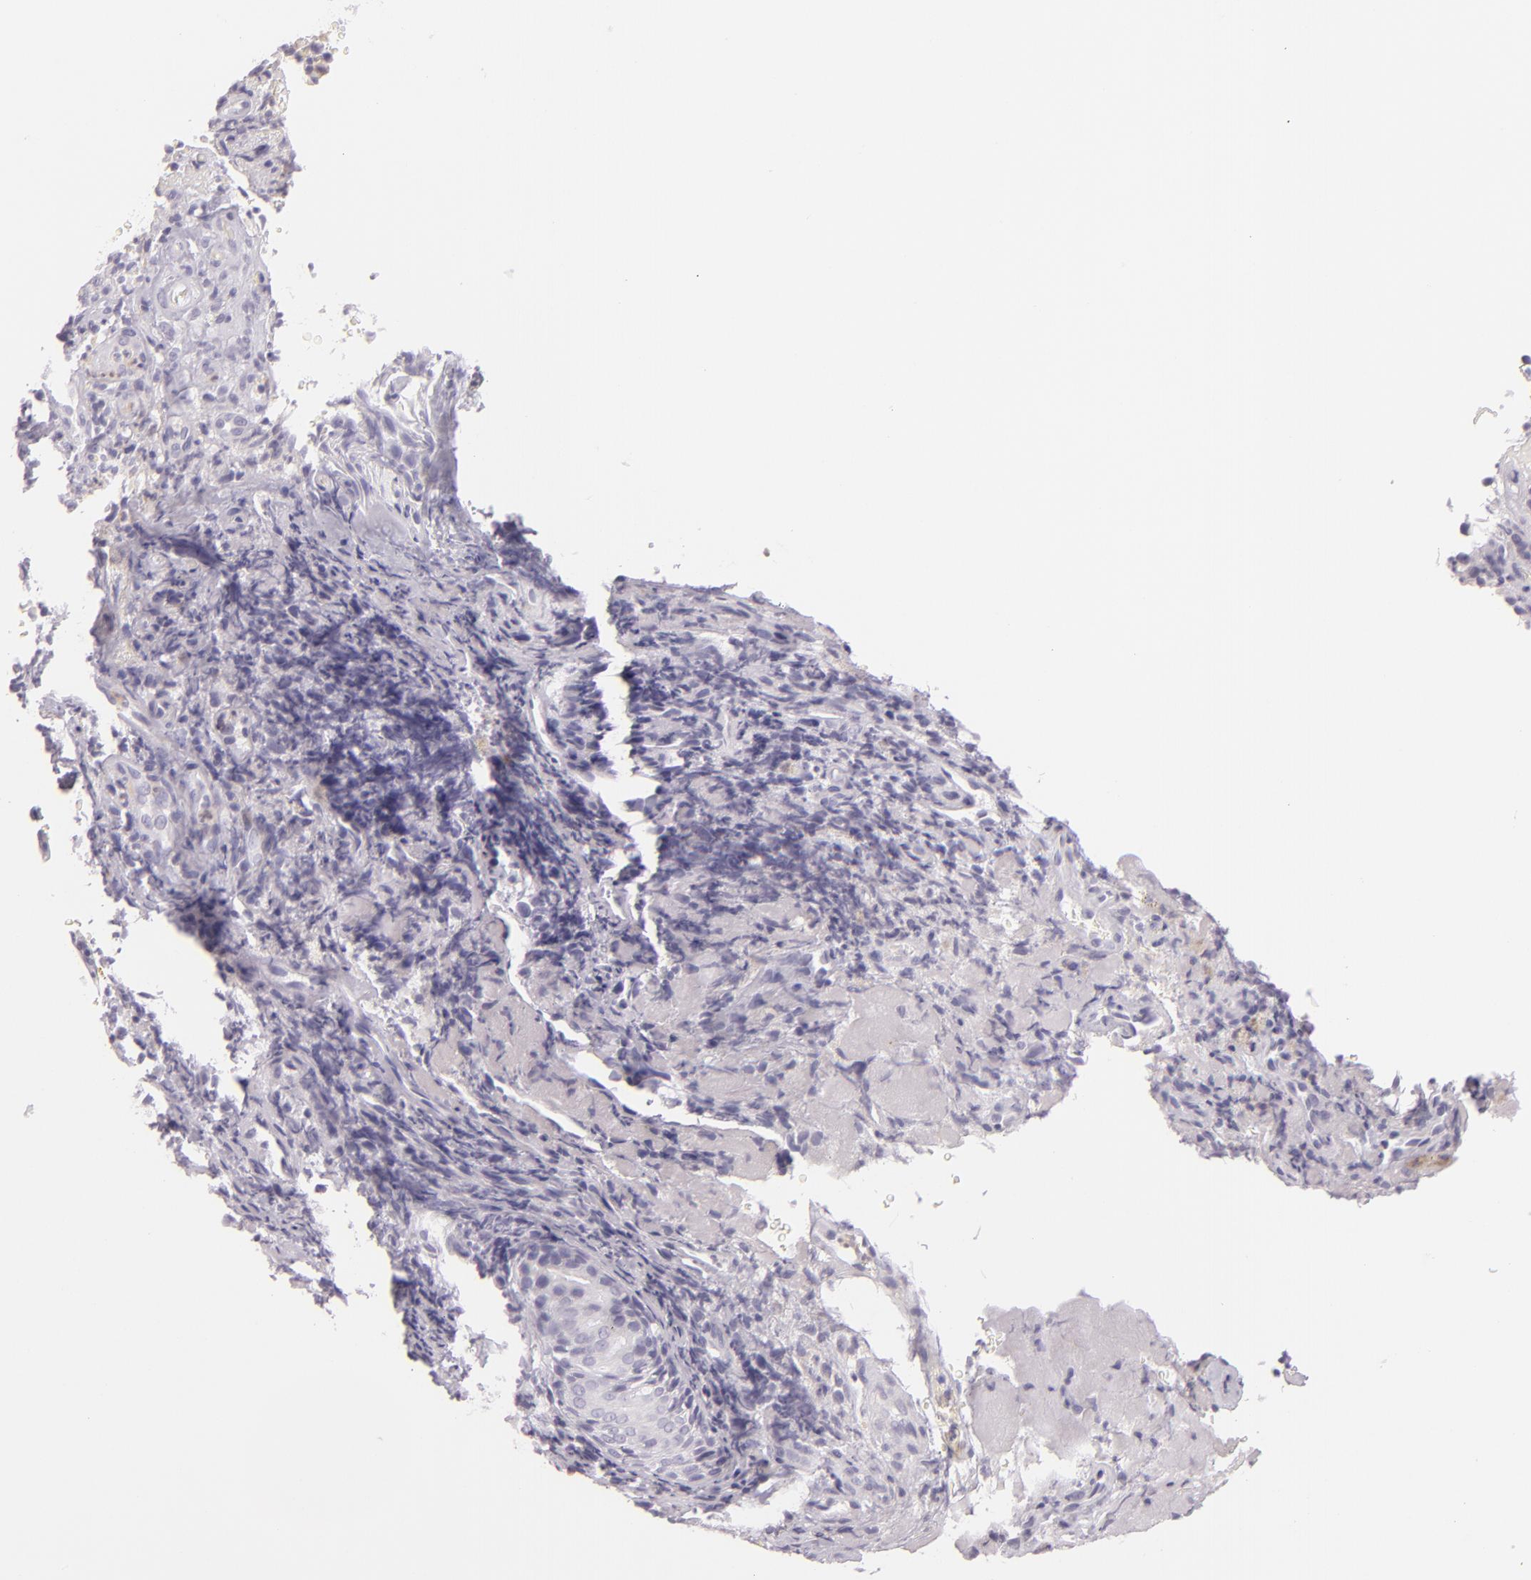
{"staining": {"intensity": "negative", "quantity": "none", "location": "none"}, "tissue": "melanoma", "cell_type": "Tumor cells", "image_type": "cancer", "snomed": [{"axis": "morphology", "description": "Malignant melanoma, NOS"}, {"axis": "topography", "description": "Skin"}], "caption": "Protein analysis of melanoma exhibits no significant positivity in tumor cells.", "gene": "CBS", "patient": {"sex": "male", "age": 75}}